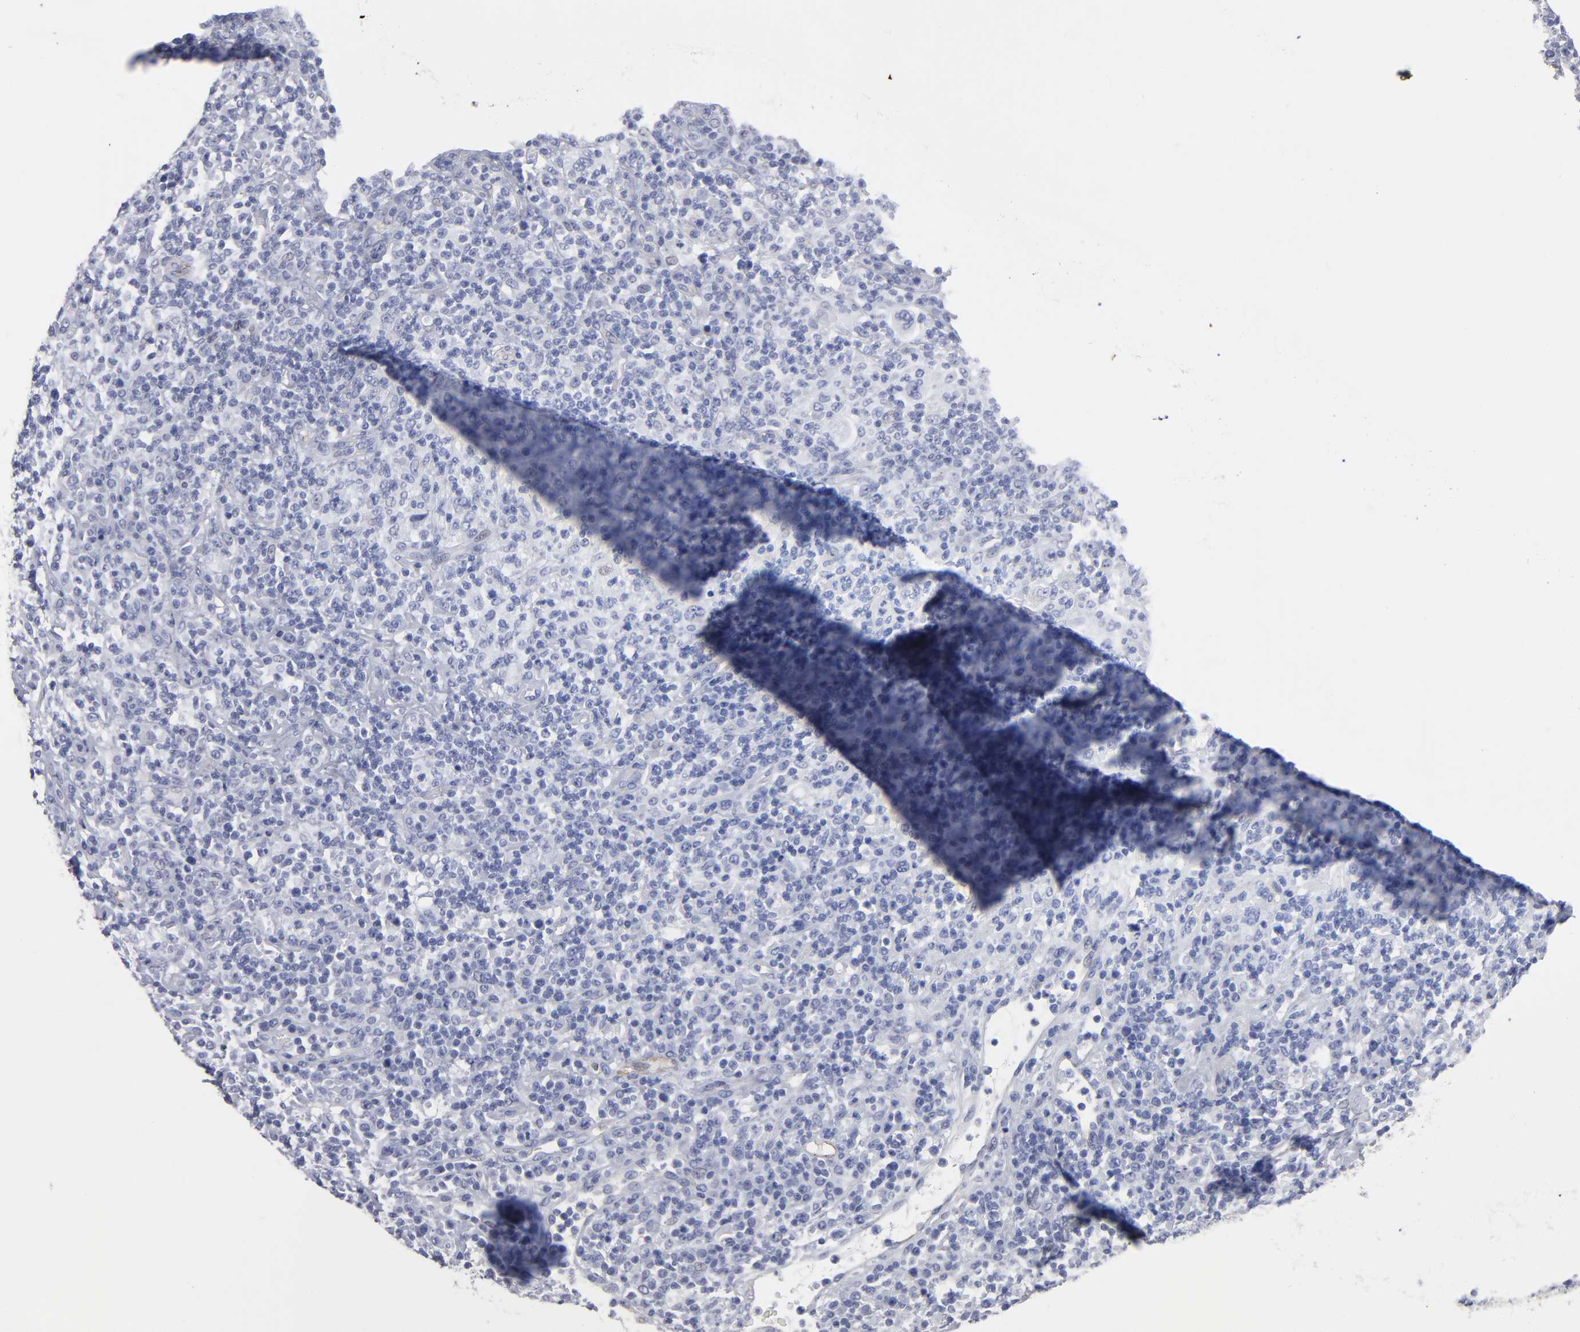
{"staining": {"intensity": "negative", "quantity": "none", "location": "none"}, "tissue": "lymphoma", "cell_type": "Tumor cells", "image_type": "cancer", "snomed": [{"axis": "morphology", "description": "Hodgkin's disease, NOS"}, {"axis": "topography", "description": "Lymph node"}], "caption": "Micrograph shows no significant protein expression in tumor cells of lymphoma. (DAB (3,3'-diaminobenzidine) IHC, high magnification).", "gene": "TM4SF1", "patient": {"sex": "male", "age": 65}}